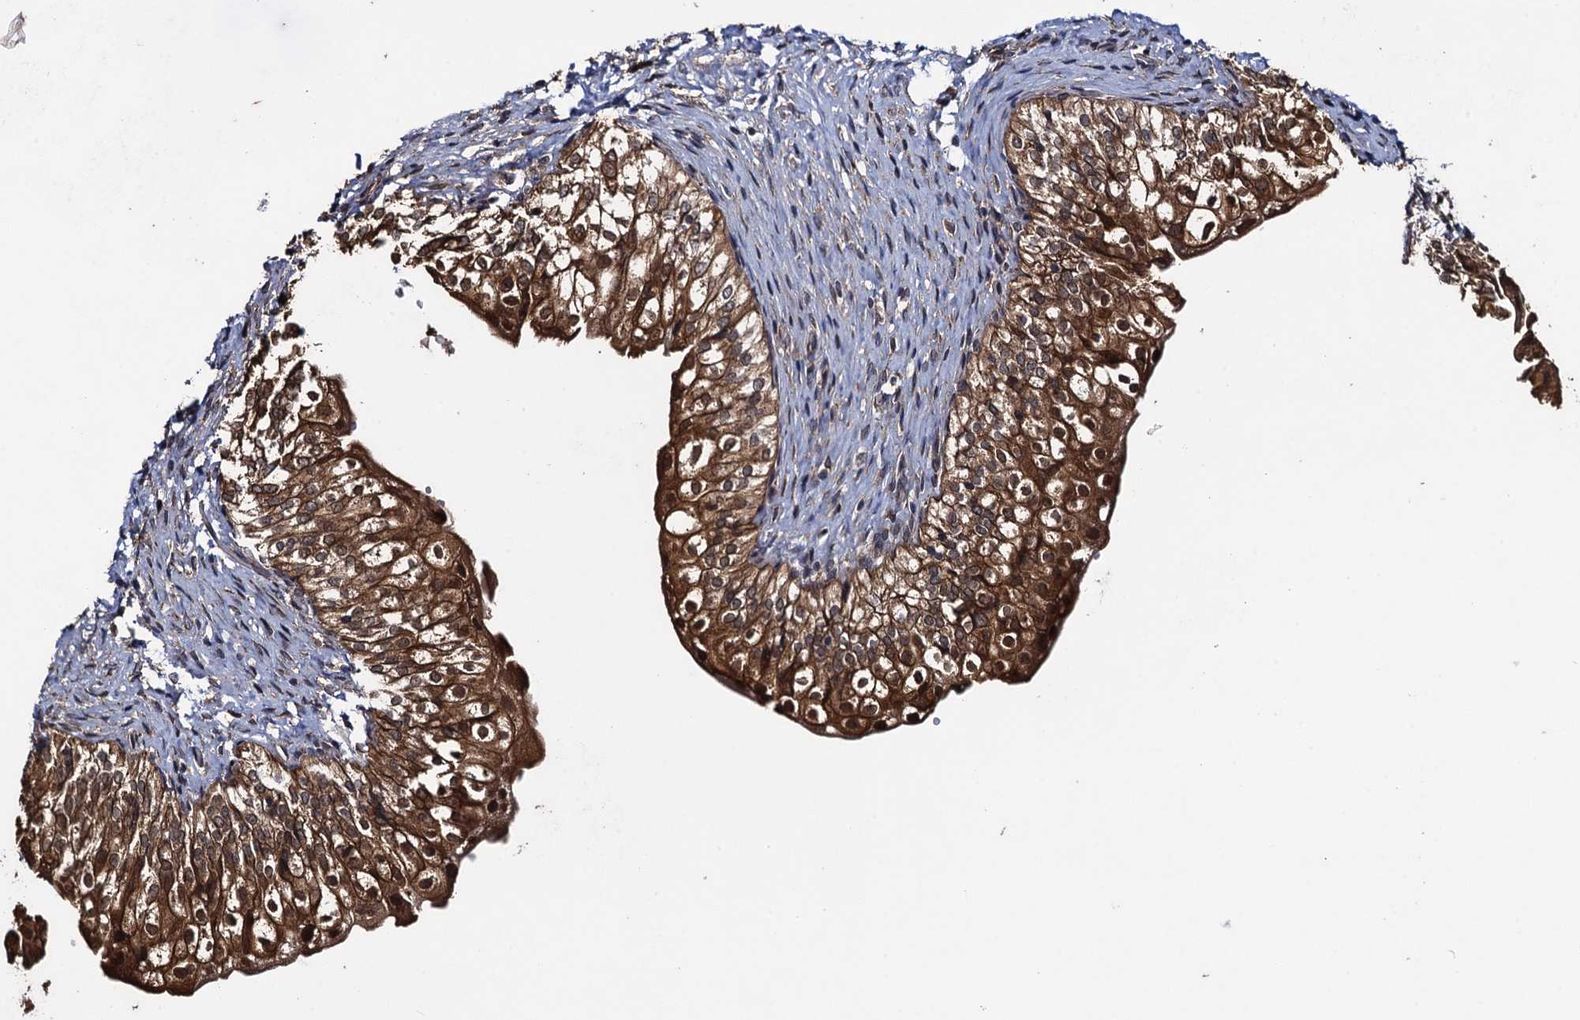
{"staining": {"intensity": "strong", "quantity": ">75%", "location": "cytoplasmic/membranous"}, "tissue": "urinary bladder", "cell_type": "Urothelial cells", "image_type": "normal", "snomed": [{"axis": "morphology", "description": "Normal tissue, NOS"}, {"axis": "topography", "description": "Urinary bladder"}], "caption": "Urothelial cells reveal strong cytoplasmic/membranous positivity in approximately >75% of cells in benign urinary bladder.", "gene": "HAUS1", "patient": {"sex": "male", "age": 55}}